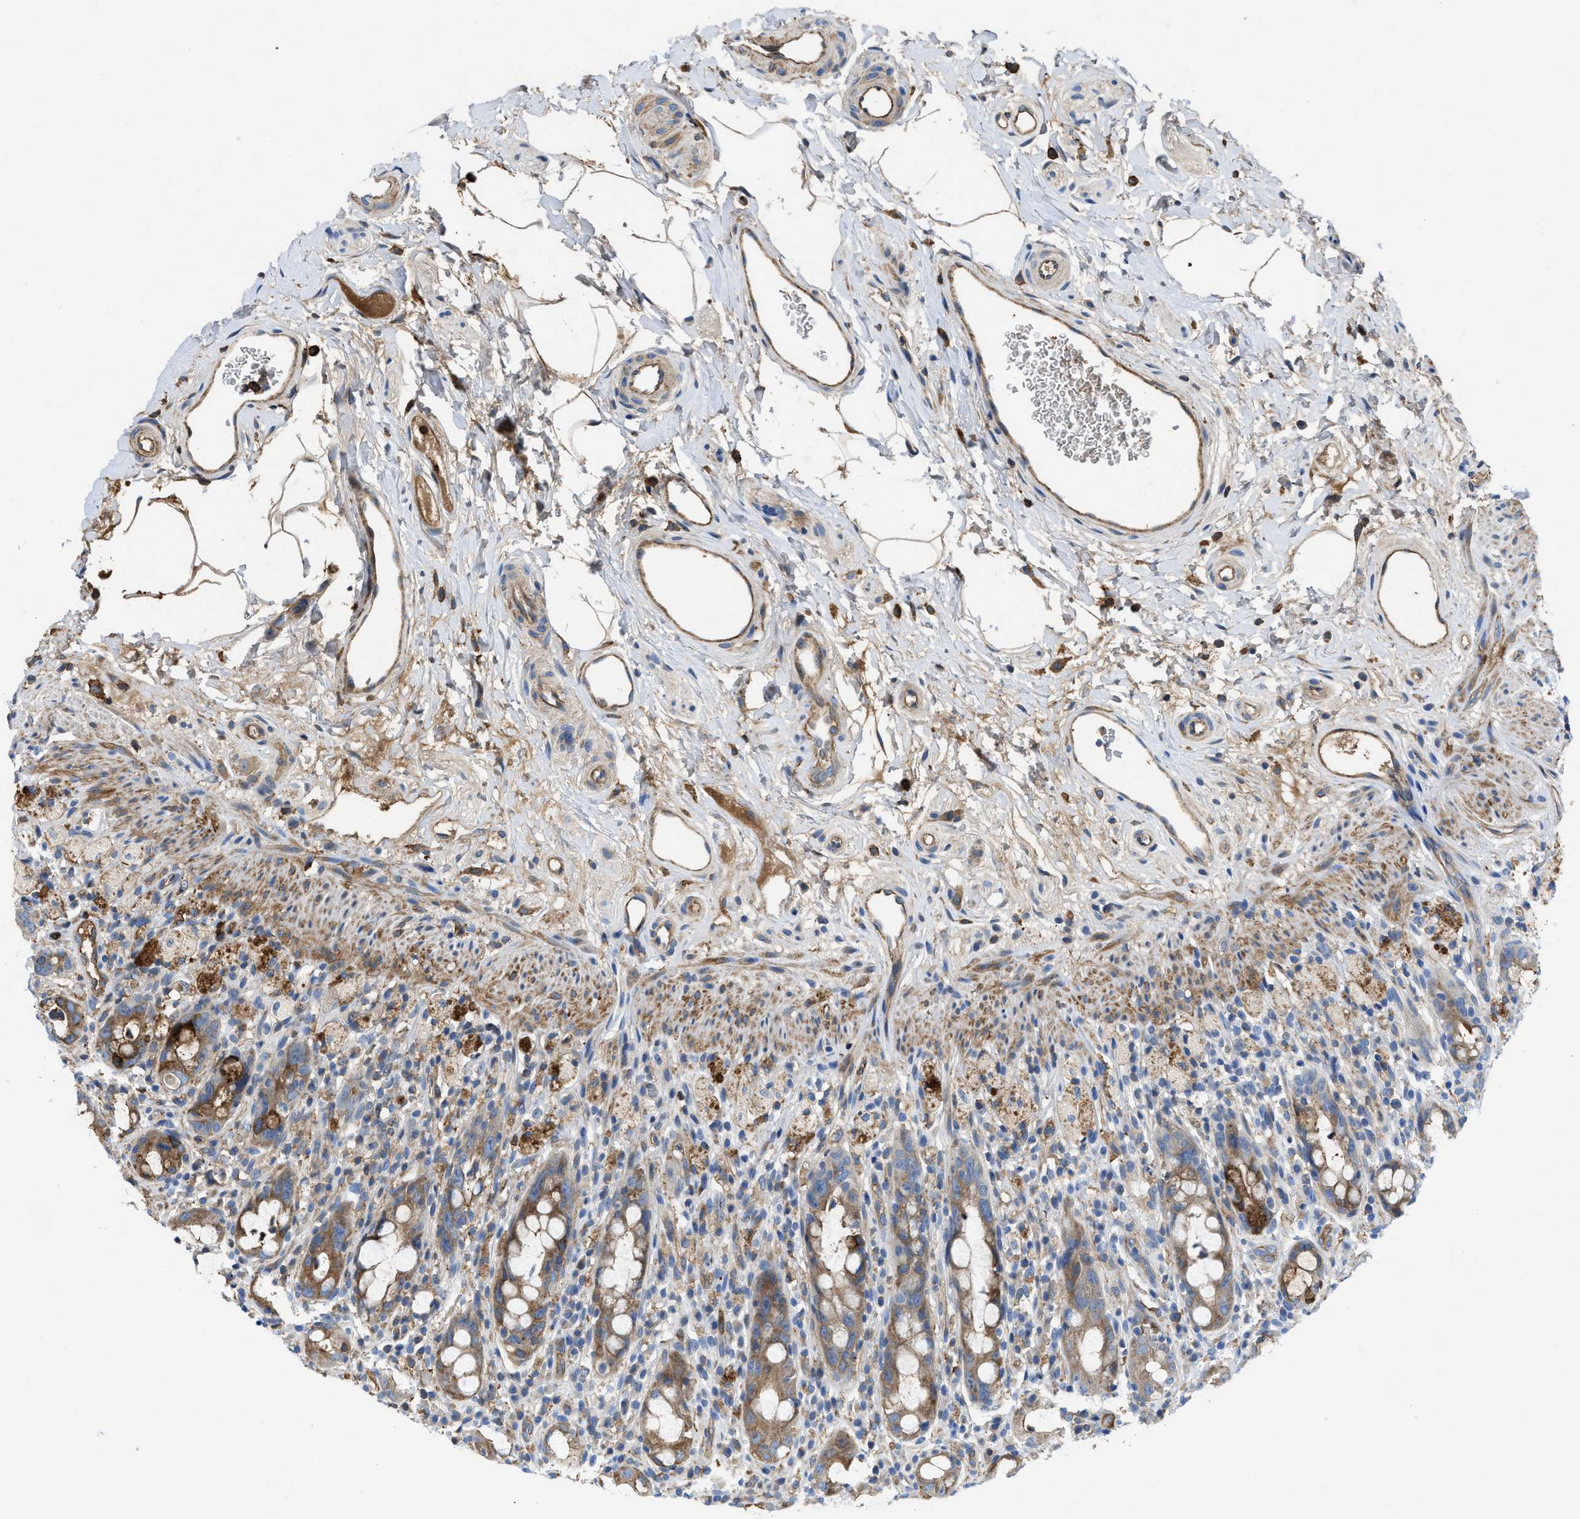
{"staining": {"intensity": "moderate", "quantity": ">75%", "location": "cytoplasmic/membranous"}, "tissue": "rectum", "cell_type": "Glandular cells", "image_type": "normal", "snomed": [{"axis": "morphology", "description": "Normal tissue, NOS"}, {"axis": "topography", "description": "Rectum"}], "caption": "Glandular cells reveal moderate cytoplasmic/membranous staining in approximately >75% of cells in unremarkable rectum. Nuclei are stained in blue.", "gene": "ATP6V0D1", "patient": {"sex": "male", "age": 44}}